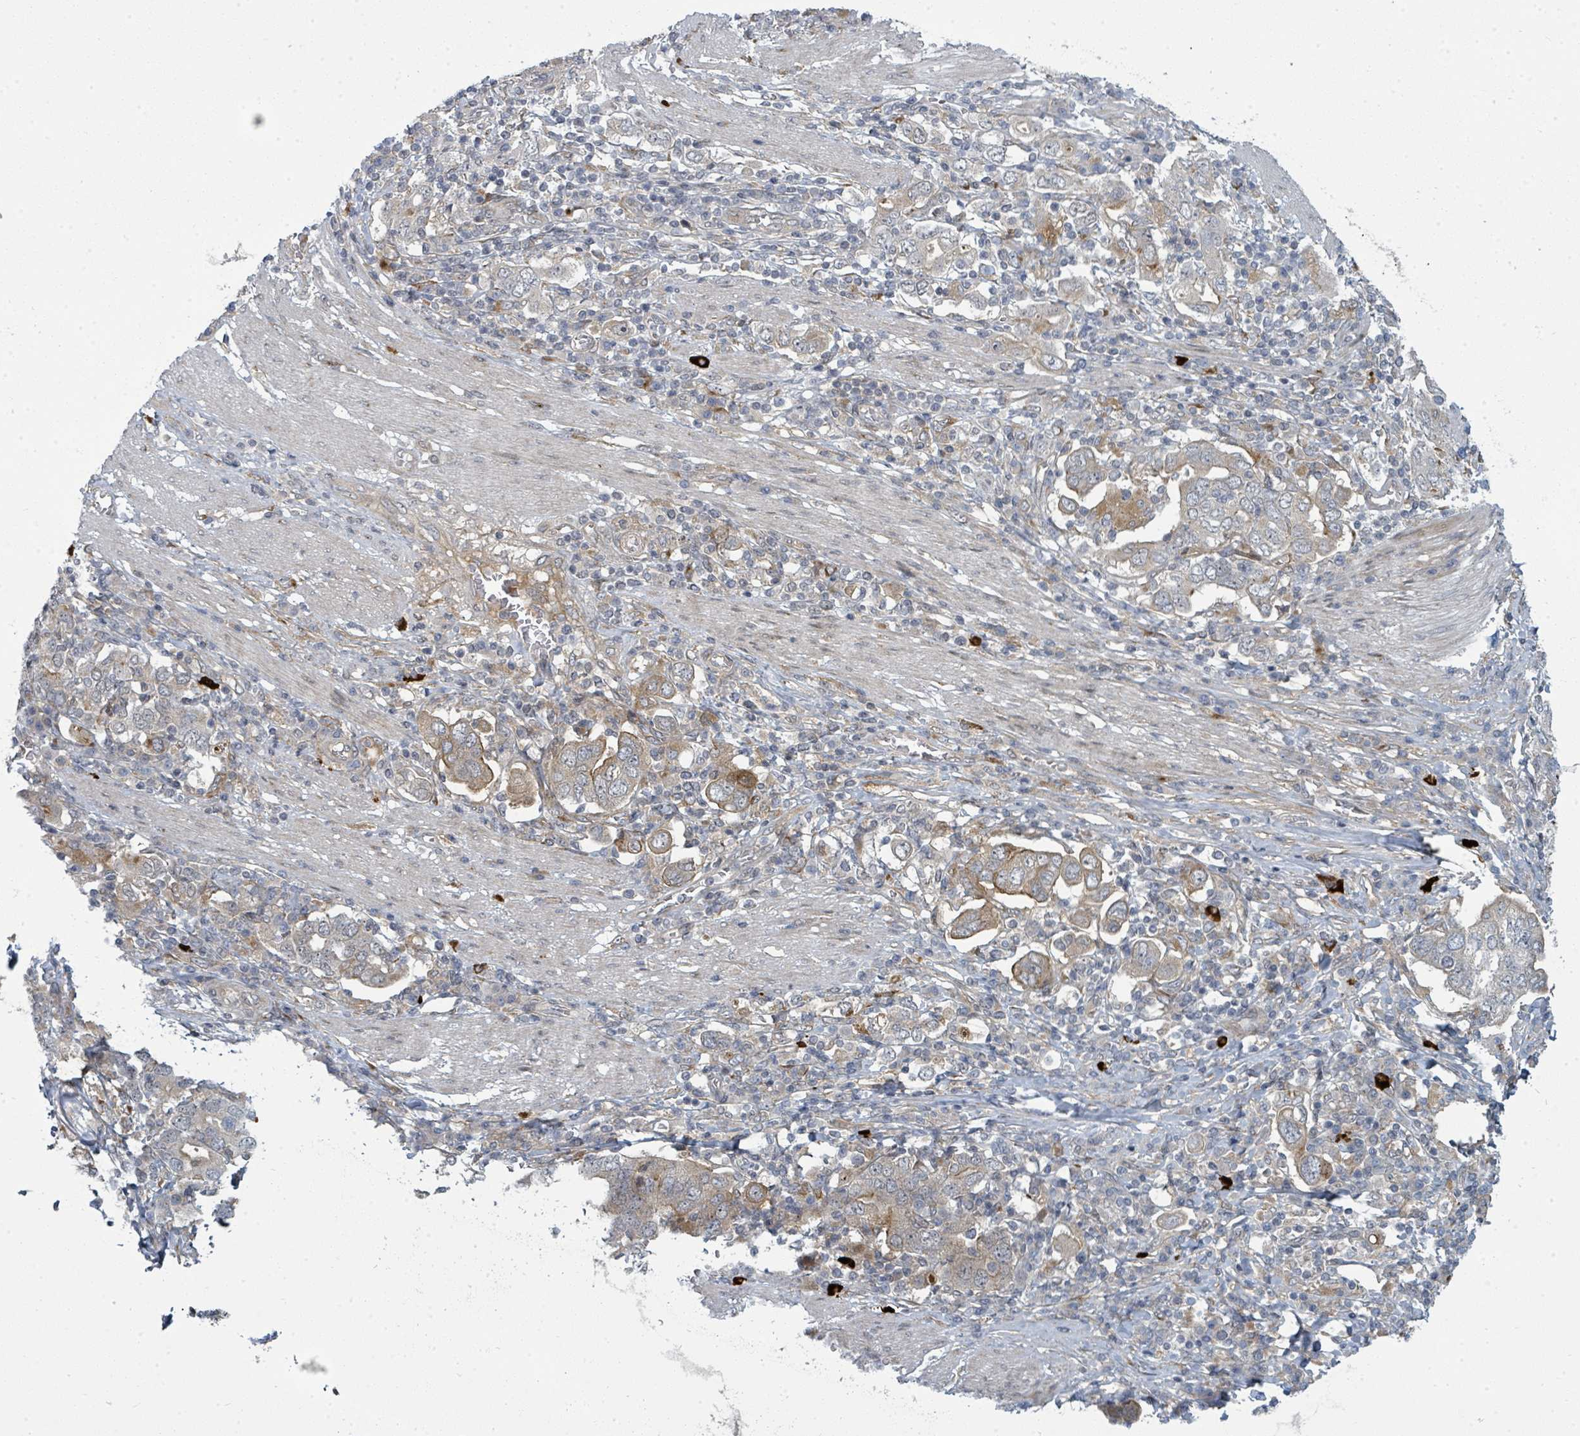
{"staining": {"intensity": "weak", "quantity": "25%-75%", "location": "cytoplasmic/membranous"}, "tissue": "stomach cancer", "cell_type": "Tumor cells", "image_type": "cancer", "snomed": [{"axis": "morphology", "description": "Adenocarcinoma, NOS"}, {"axis": "topography", "description": "Stomach, upper"}, {"axis": "topography", "description": "Stomach"}], "caption": "This histopathology image reveals immunohistochemistry (IHC) staining of stomach cancer (adenocarcinoma), with low weak cytoplasmic/membranous expression in approximately 25%-75% of tumor cells.", "gene": "PSMG2", "patient": {"sex": "male", "age": 62}}